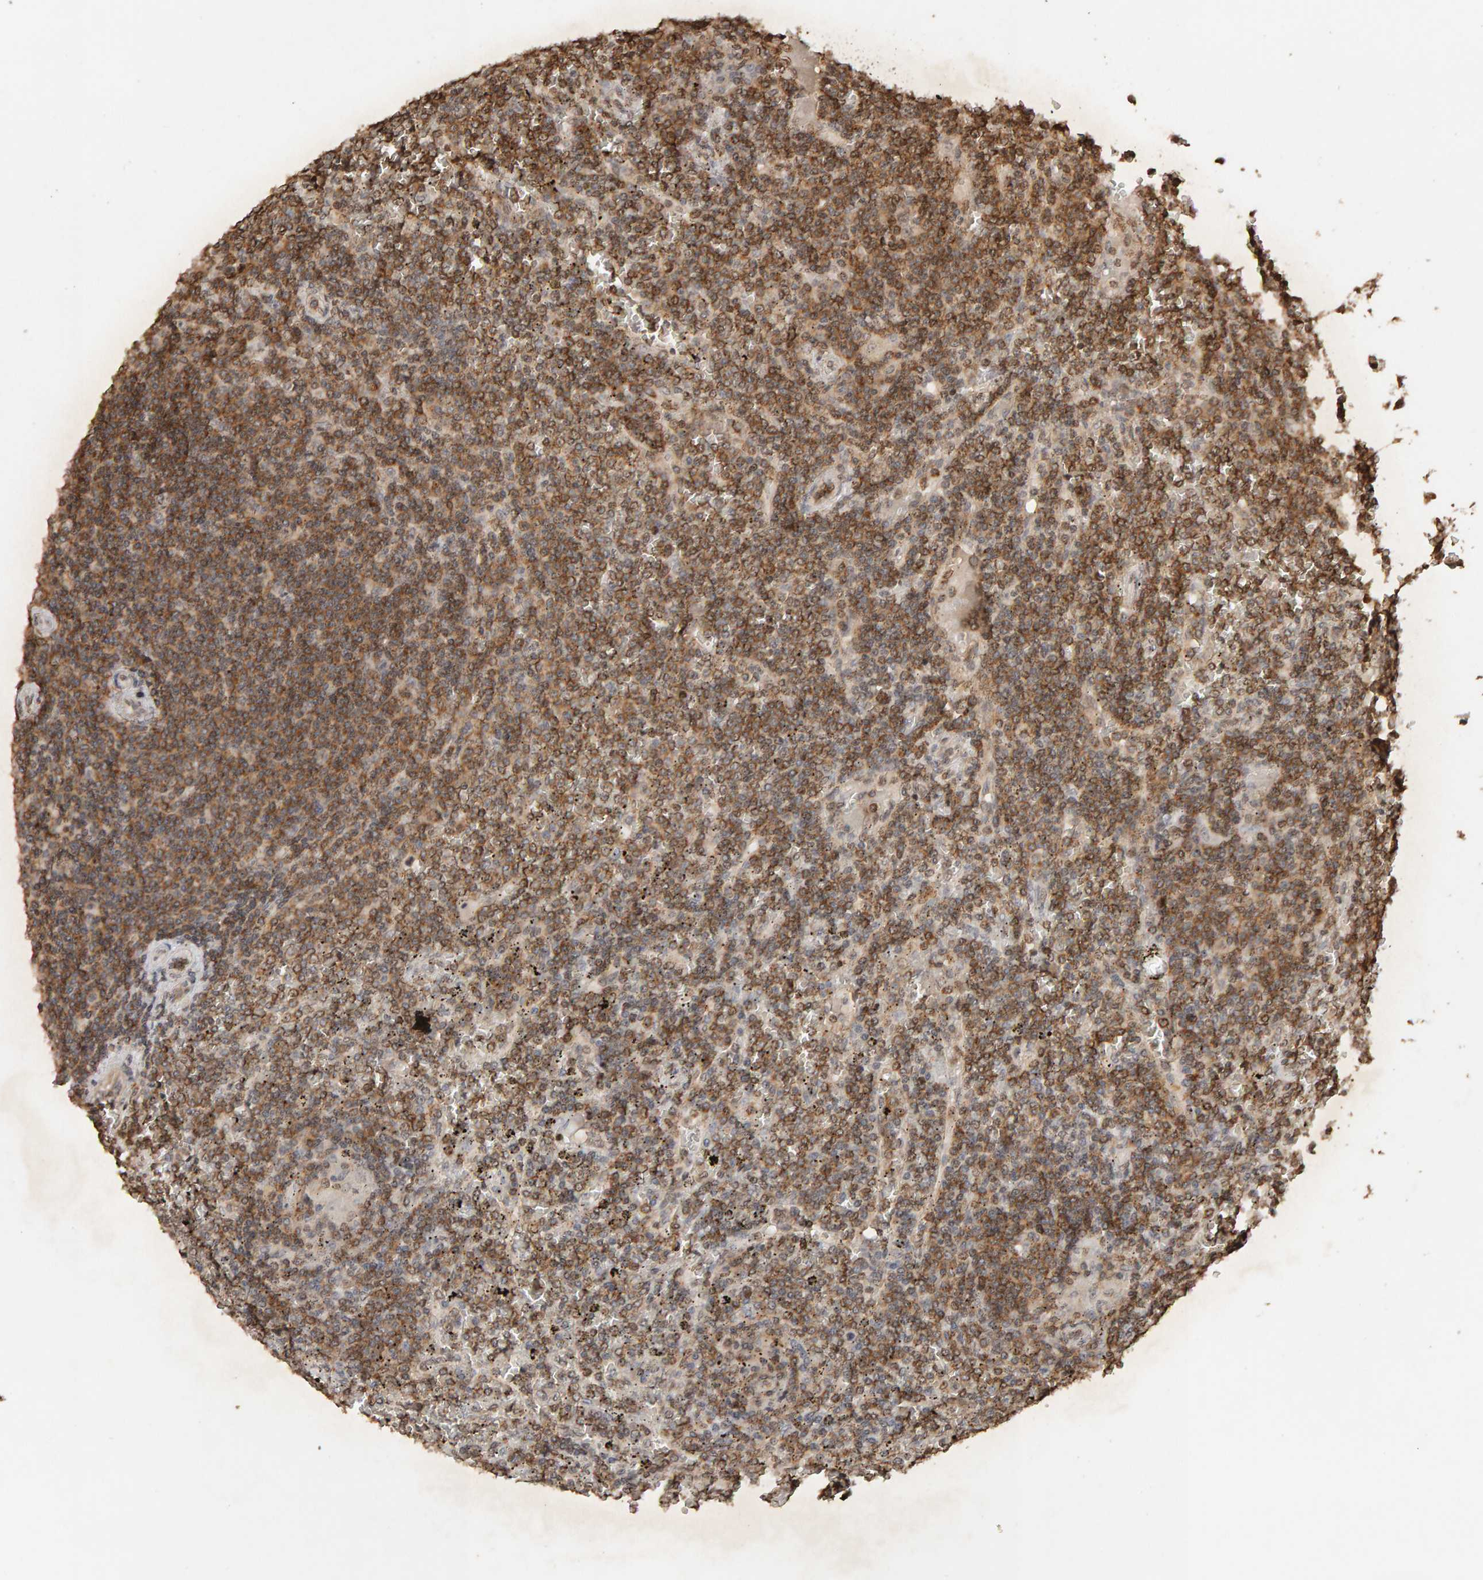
{"staining": {"intensity": "moderate", "quantity": ">75%", "location": "cytoplasmic/membranous"}, "tissue": "lymphoma", "cell_type": "Tumor cells", "image_type": "cancer", "snomed": [{"axis": "morphology", "description": "Malignant lymphoma, non-Hodgkin's type, Low grade"}, {"axis": "topography", "description": "Spleen"}], "caption": "Low-grade malignant lymphoma, non-Hodgkin's type stained with DAB (3,3'-diaminobenzidine) IHC reveals medium levels of moderate cytoplasmic/membranous expression in about >75% of tumor cells.", "gene": "DNAJB5", "patient": {"sex": "female", "age": 19}}